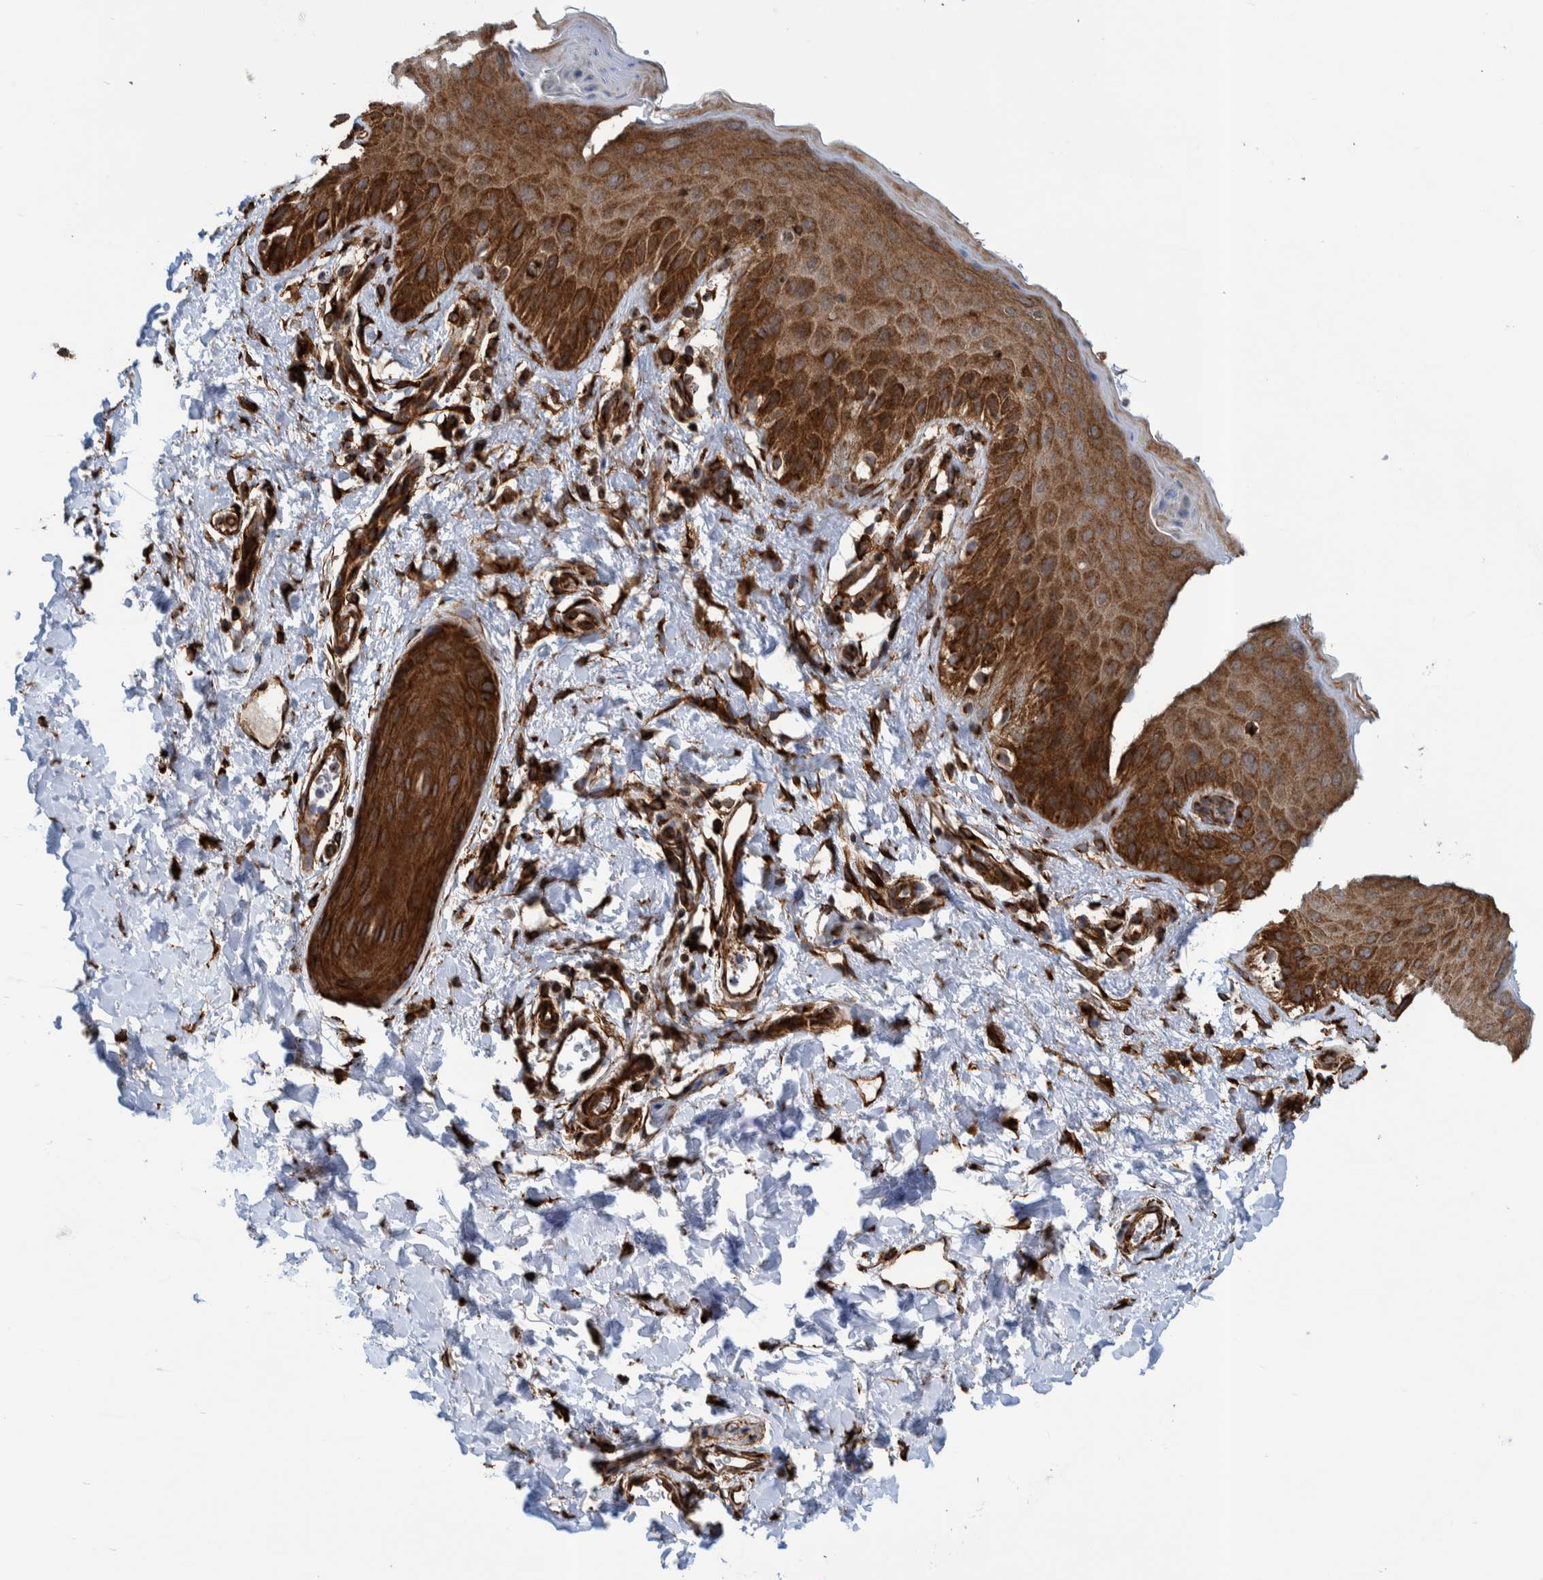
{"staining": {"intensity": "strong", "quantity": ">75%", "location": "cytoplasmic/membranous"}, "tissue": "skin", "cell_type": "Epidermal cells", "image_type": "normal", "snomed": [{"axis": "morphology", "description": "Normal tissue, NOS"}, {"axis": "topography", "description": "Anal"}], "caption": "Immunohistochemistry photomicrograph of benign skin stained for a protein (brown), which shows high levels of strong cytoplasmic/membranous expression in about >75% of epidermal cells.", "gene": "CCDC57", "patient": {"sex": "male", "age": 44}}